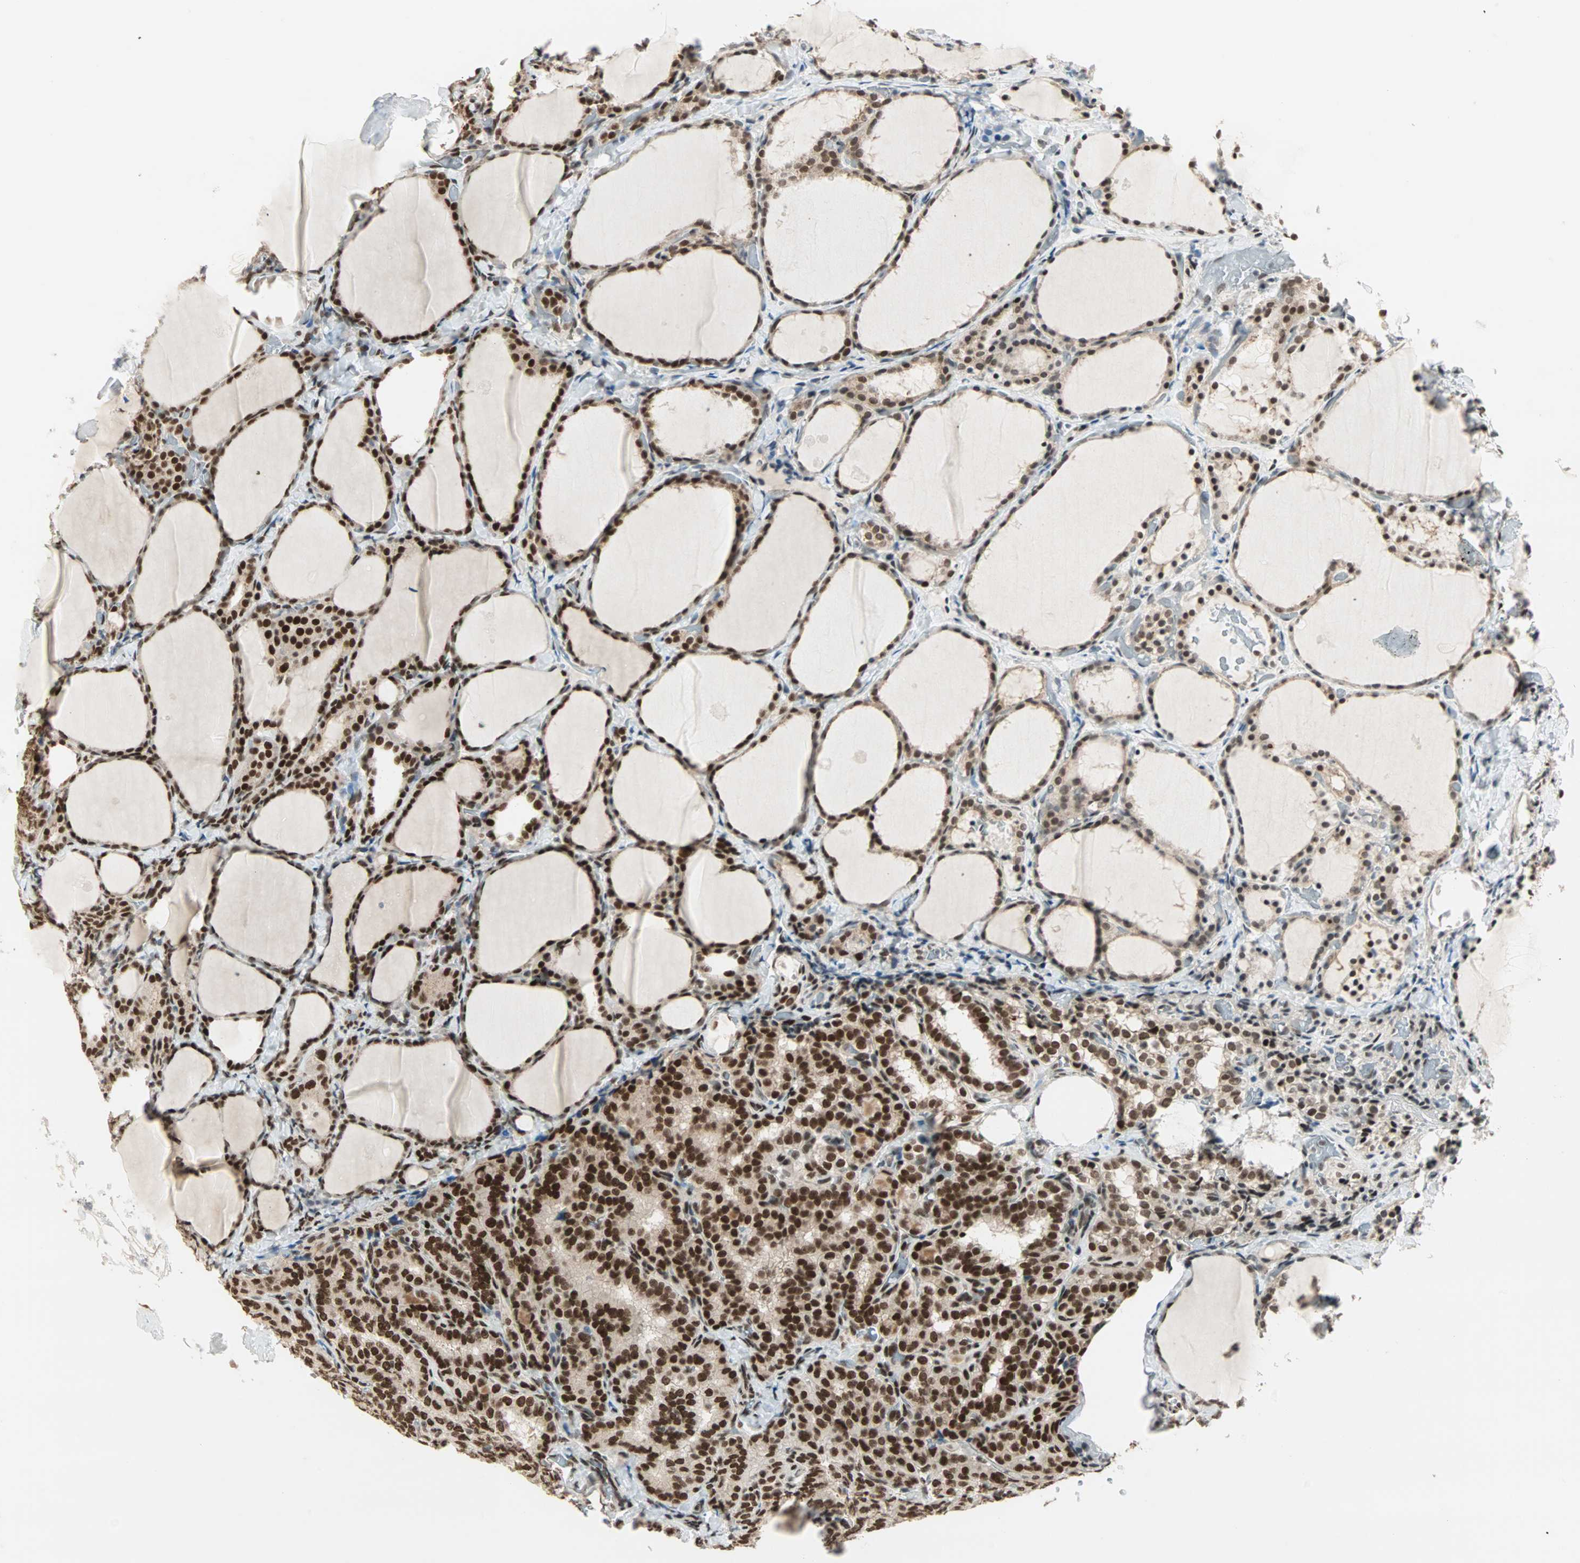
{"staining": {"intensity": "strong", "quantity": ">75%", "location": "nuclear"}, "tissue": "thyroid cancer", "cell_type": "Tumor cells", "image_type": "cancer", "snomed": [{"axis": "morphology", "description": "Normal tissue, NOS"}, {"axis": "morphology", "description": "Papillary adenocarcinoma, NOS"}, {"axis": "topography", "description": "Thyroid gland"}], "caption": "Human thyroid papillary adenocarcinoma stained with a brown dye reveals strong nuclear positive positivity in about >75% of tumor cells.", "gene": "BLM", "patient": {"sex": "female", "age": 30}}